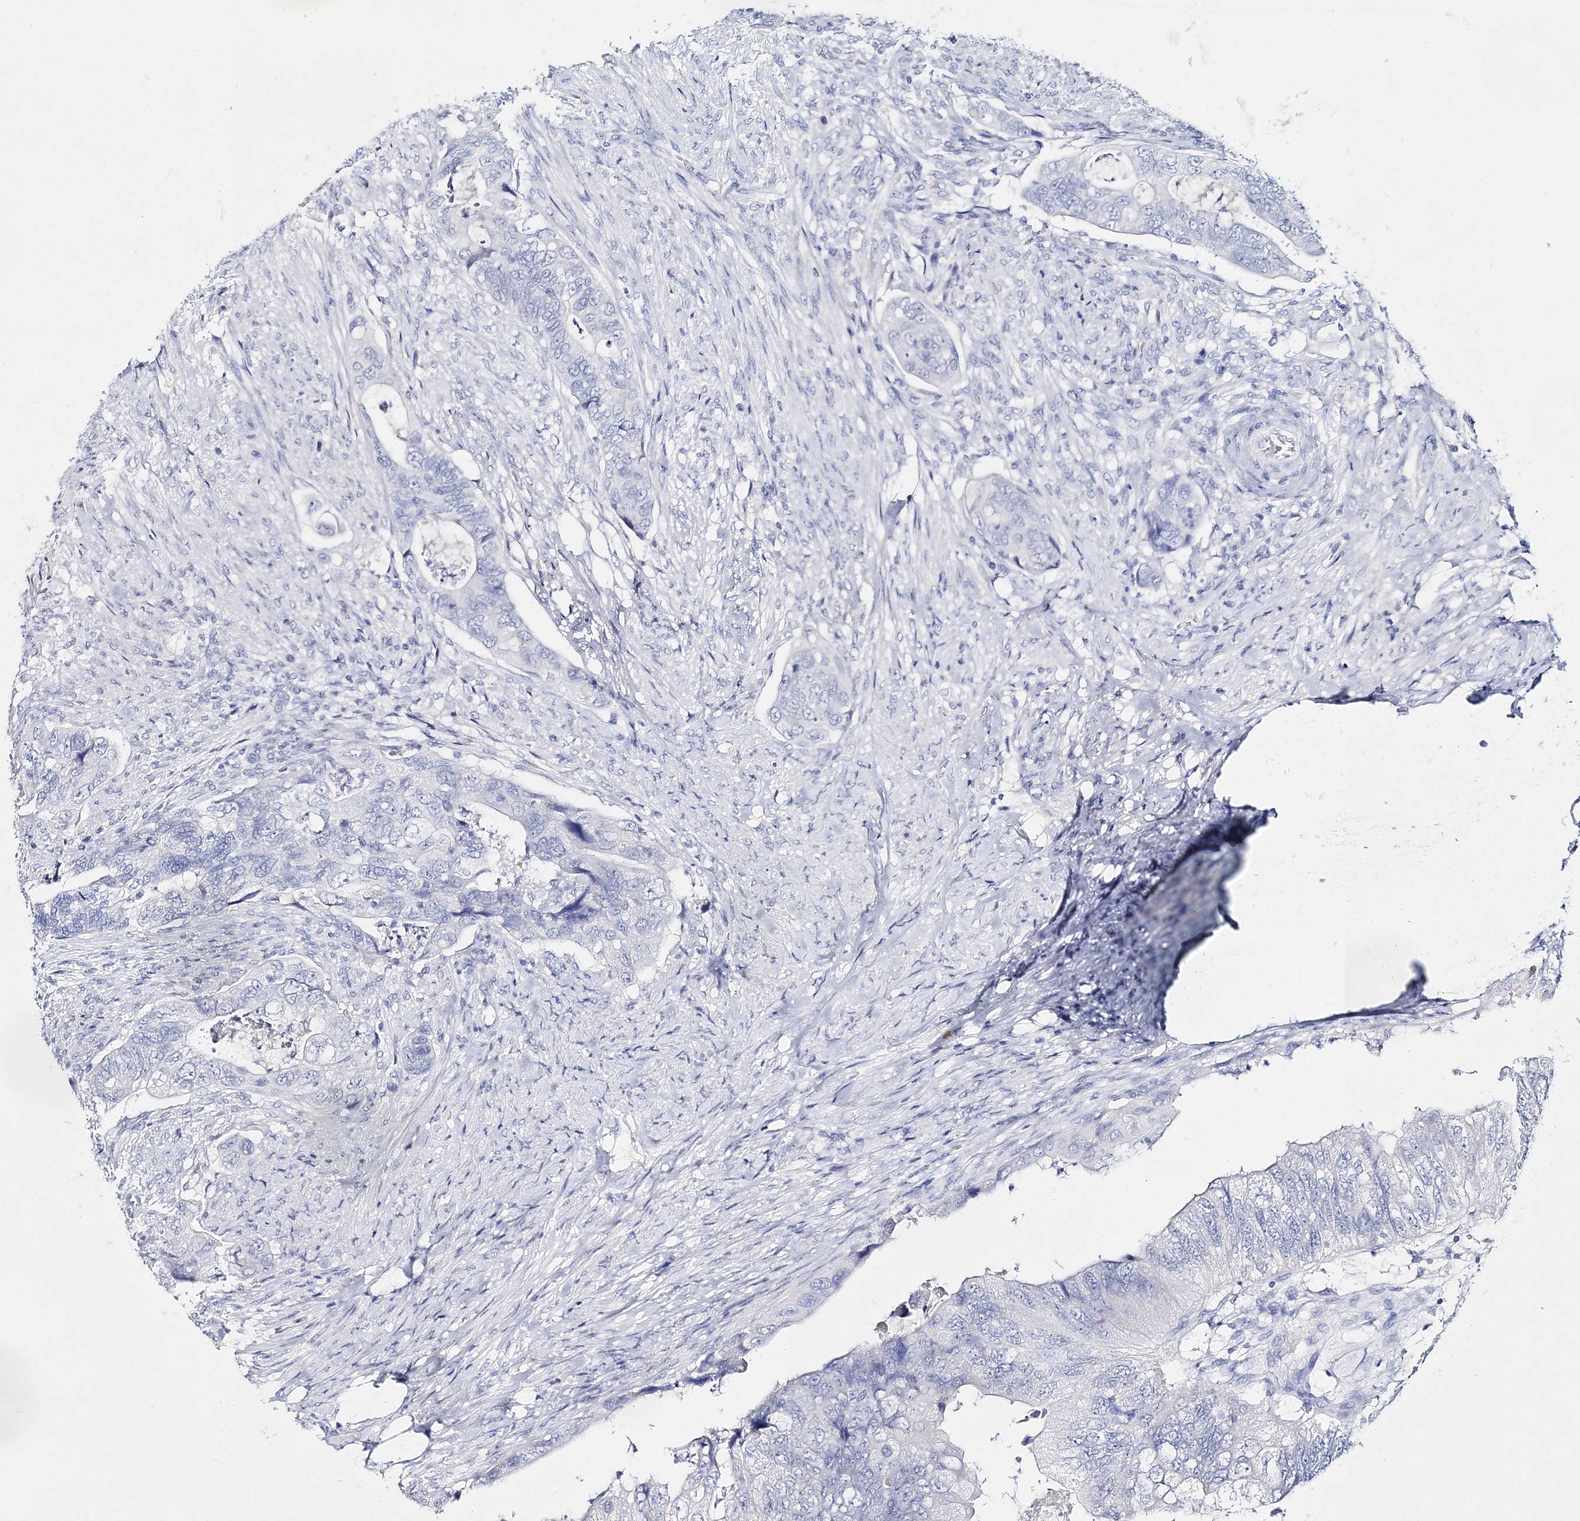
{"staining": {"intensity": "negative", "quantity": "none", "location": "none"}, "tissue": "colorectal cancer", "cell_type": "Tumor cells", "image_type": "cancer", "snomed": [{"axis": "morphology", "description": "Adenocarcinoma, NOS"}, {"axis": "topography", "description": "Rectum"}], "caption": "This image is of colorectal cancer stained with immunohistochemistry to label a protein in brown with the nuclei are counter-stained blue. There is no expression in tumor cells.", "gene": "MYOZ2", "patient": {"sex": "male", "age": 63}}